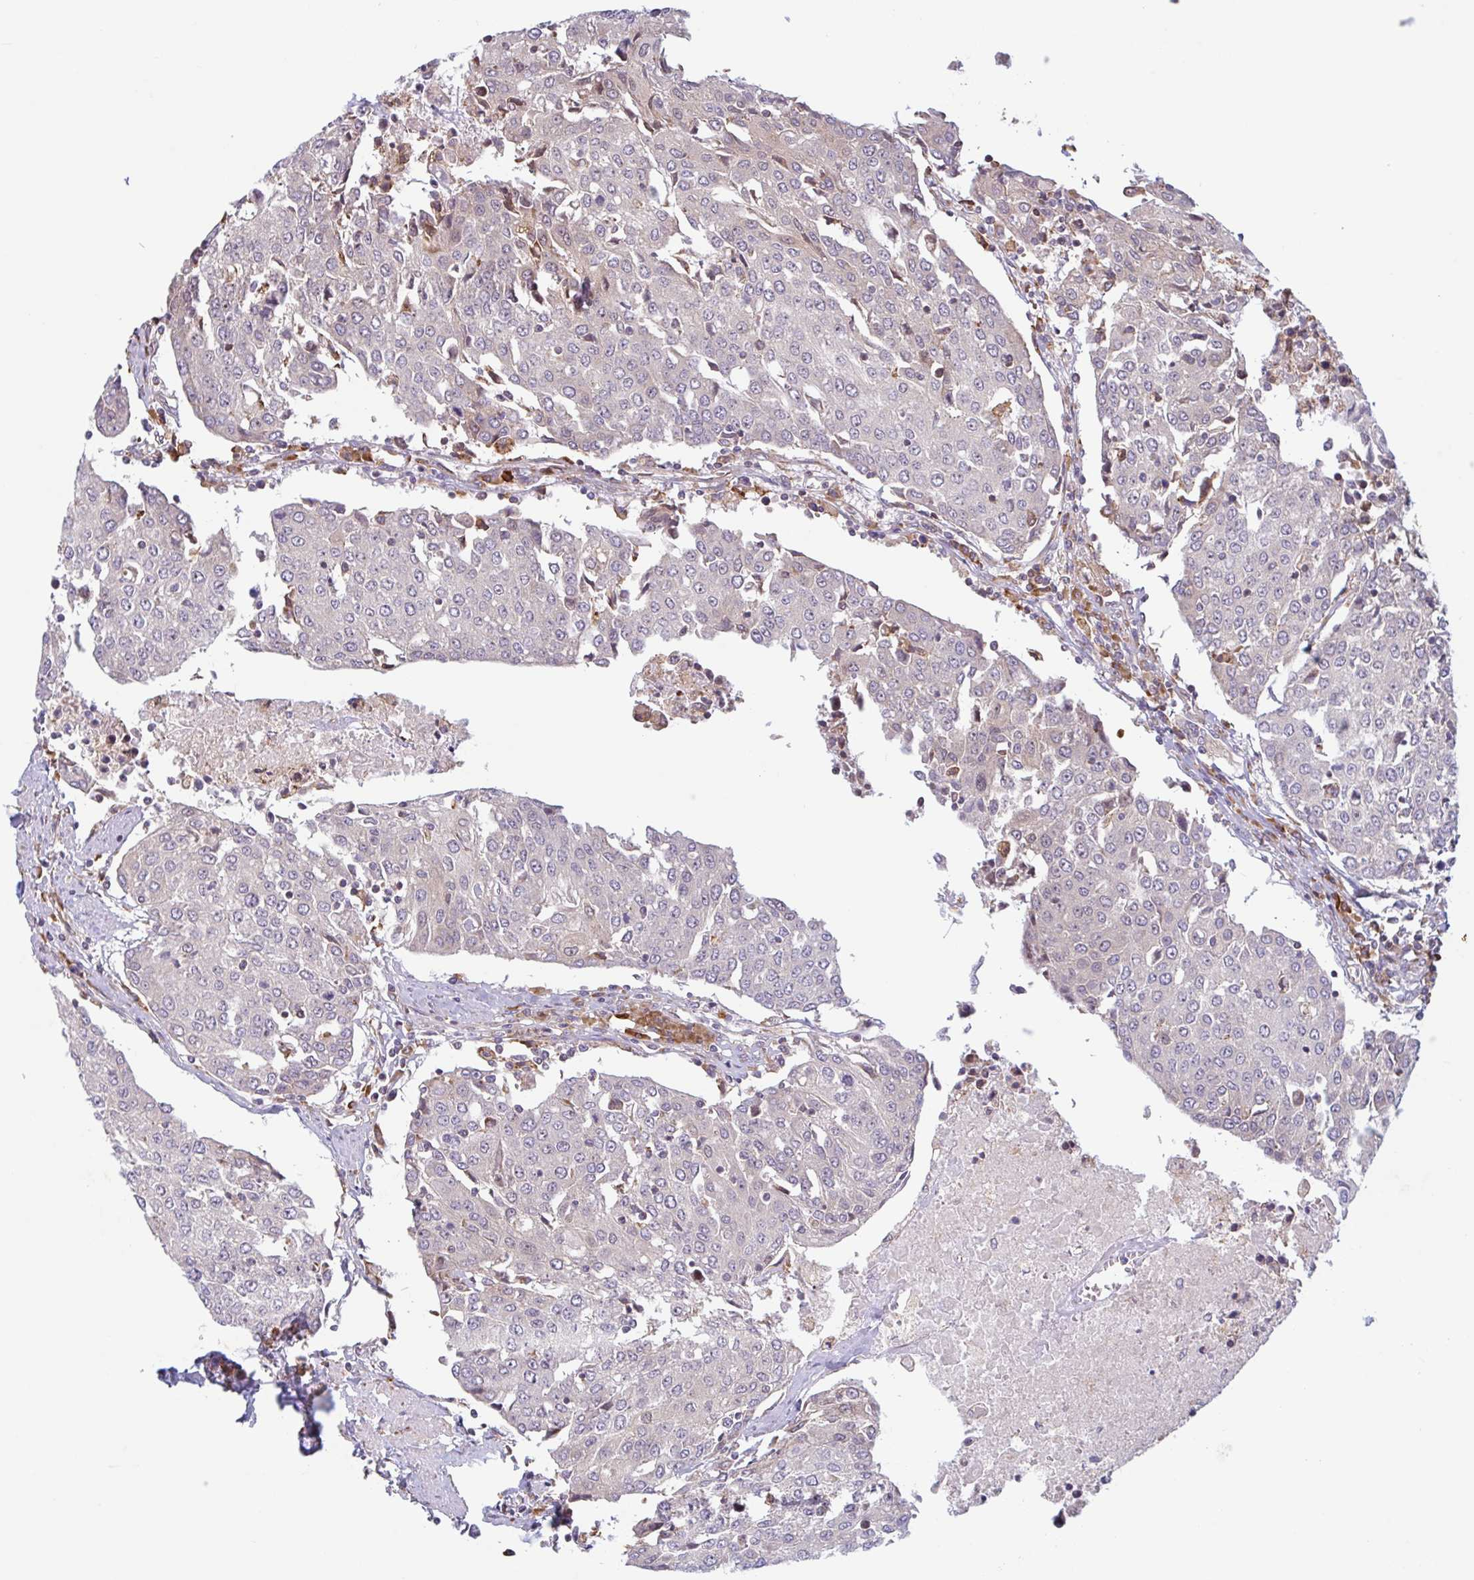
{"staining": {"intensity": "negative", "quantity": "none", "location": "none"}, "tissue": "urothelial cancer", "cell_type": "Tumor cells", "image_type": "cancer", "snomed": [{"axis": "morphology", "description": "Urothelial carcinoma, High grade"}, {"axis": "topography", "description": "Urinary bladder"}], "caption": "Immunohistochemical staining of urothelial cancer exhibits no significant staining in tumor cells.", "gene": "RIT1", "patient": {"sex": "female", "age": 85}}